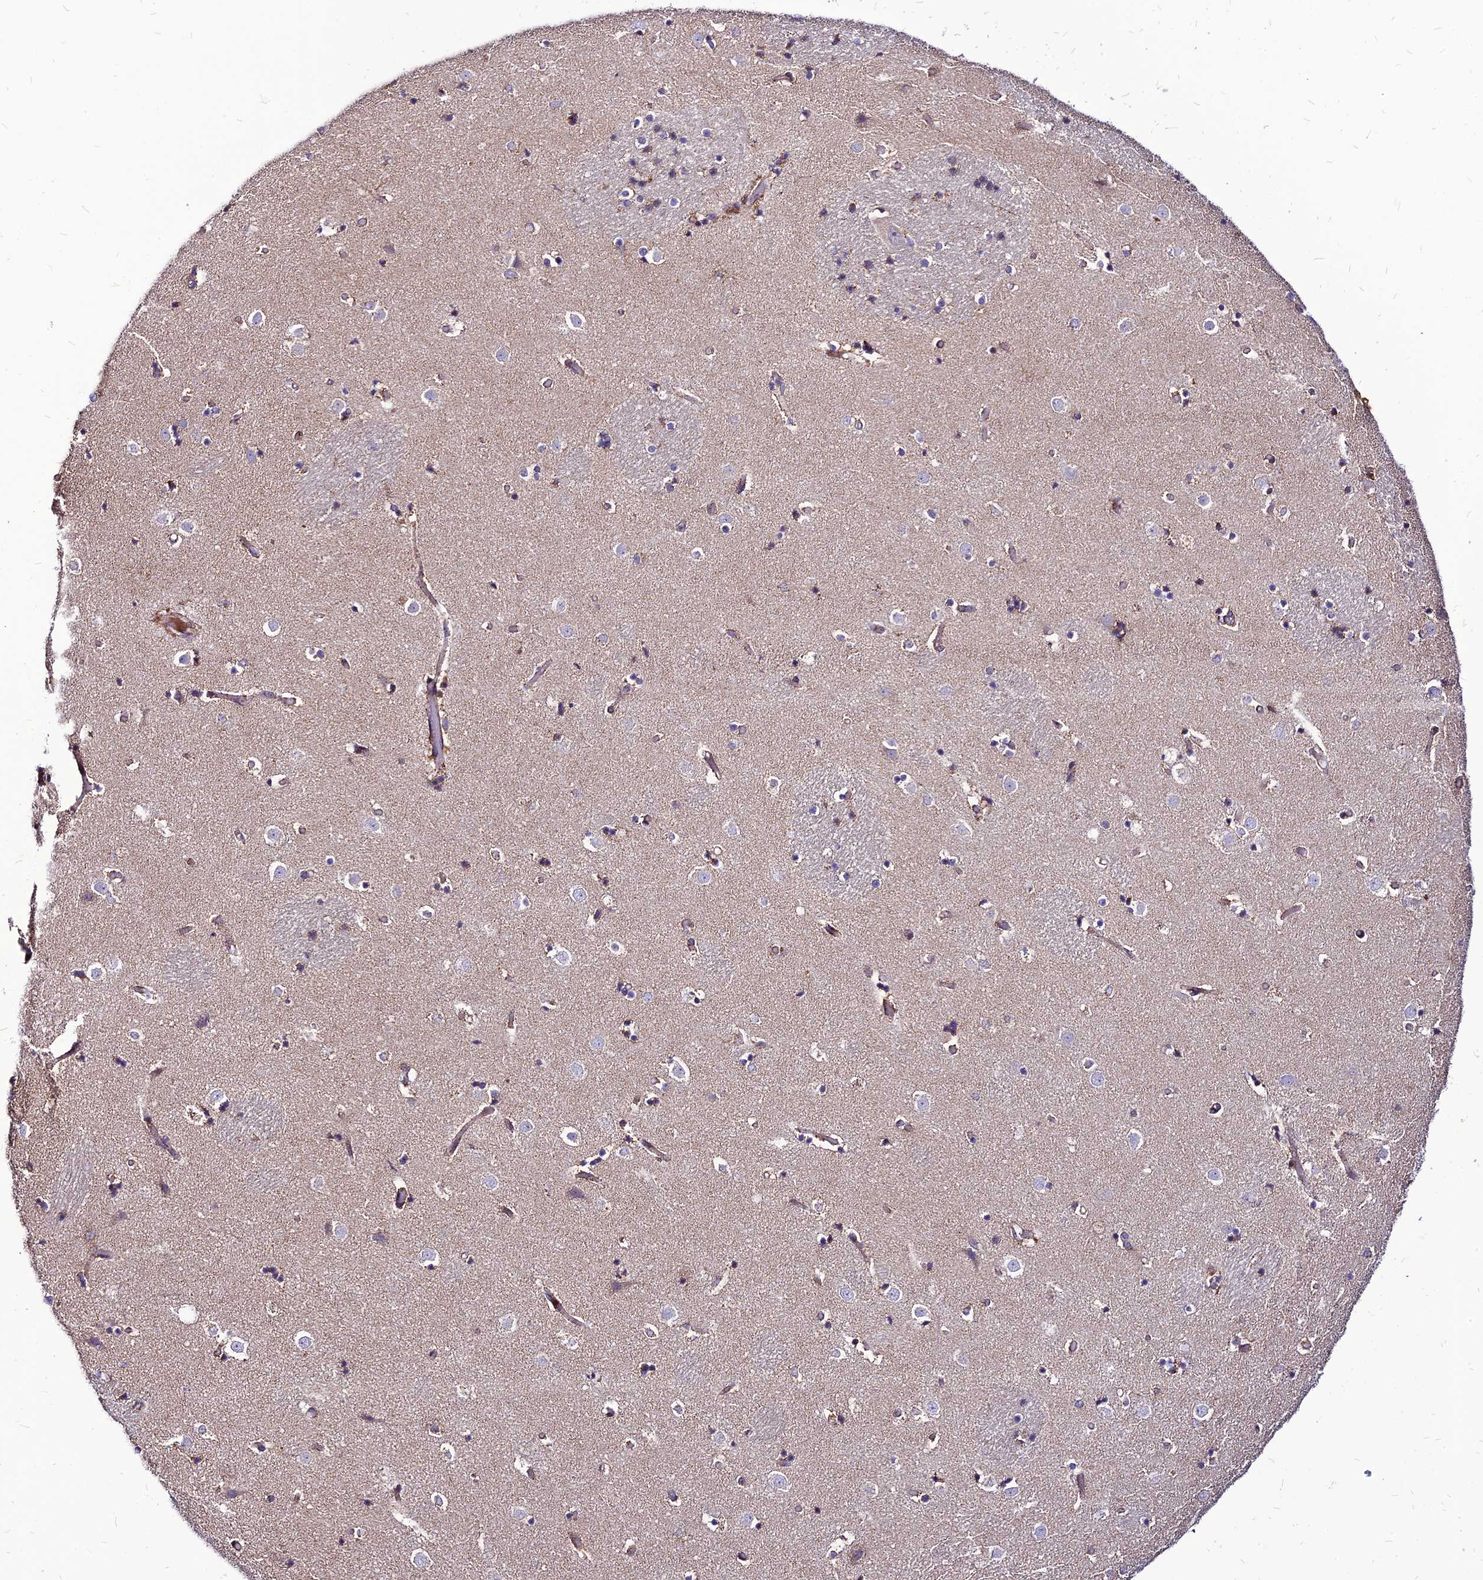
{"staining": {"intensity": "moderate", "quantity": "<25%", "location": "cytoplasmic/membranous"}, "tissue": "caudate", "cell_type": "Glial cells", "image_type": "normal", "snomed": [{"axis": "morphology", "description": "Normal tissue, NOS"}, {"axis": "topography", "description": "Lateral ventricle wall"}], "caption": "Moderate cytoplasmic/membranous positivity for a protein is identified in approximately <25% of glial cells of normal caudate using immunohistochemistry (IHC).", "gene": "ECI1", "patient": {"sex": "female", "age": 52}}